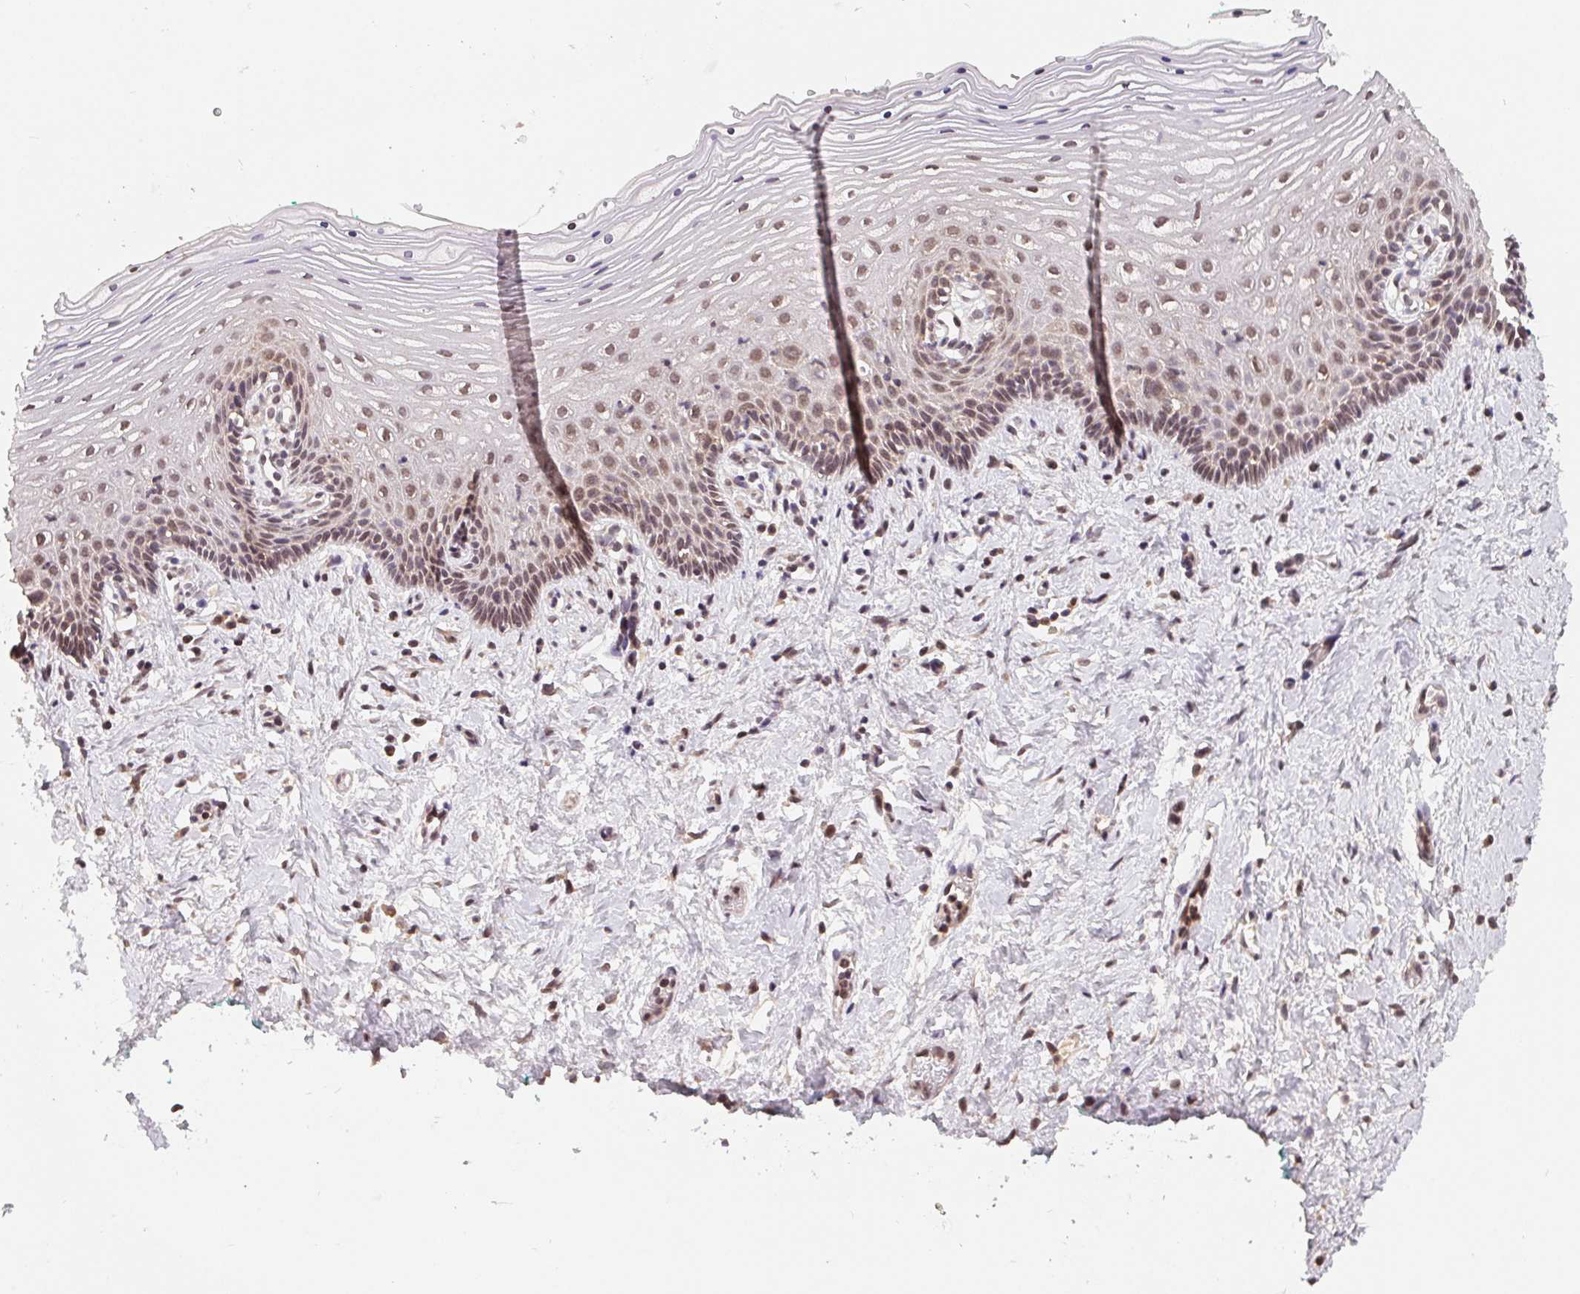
{"staining": {"intensity": "weak", "quantity": "25%-75%", "location": "nuclear"}, "tissue": "vagina", "cell_type": "Squamous epithelial cells", "image_type": "normal", "snomed": [{"axis": "morphology", "description": "Normal tissue, NOS"}, {"axis": "topography", "description": "Vagina"}], "caption": "Immunohistochemical staining of normal vagina displays weak nuclear protein expression in about 25%-75% of squamous epithelial cells. Ihc stains the protein of interest in brown and the nuclei are stained blue.", "gene": "HMGN3", "patient": {"sex": "female", "age": 42}}